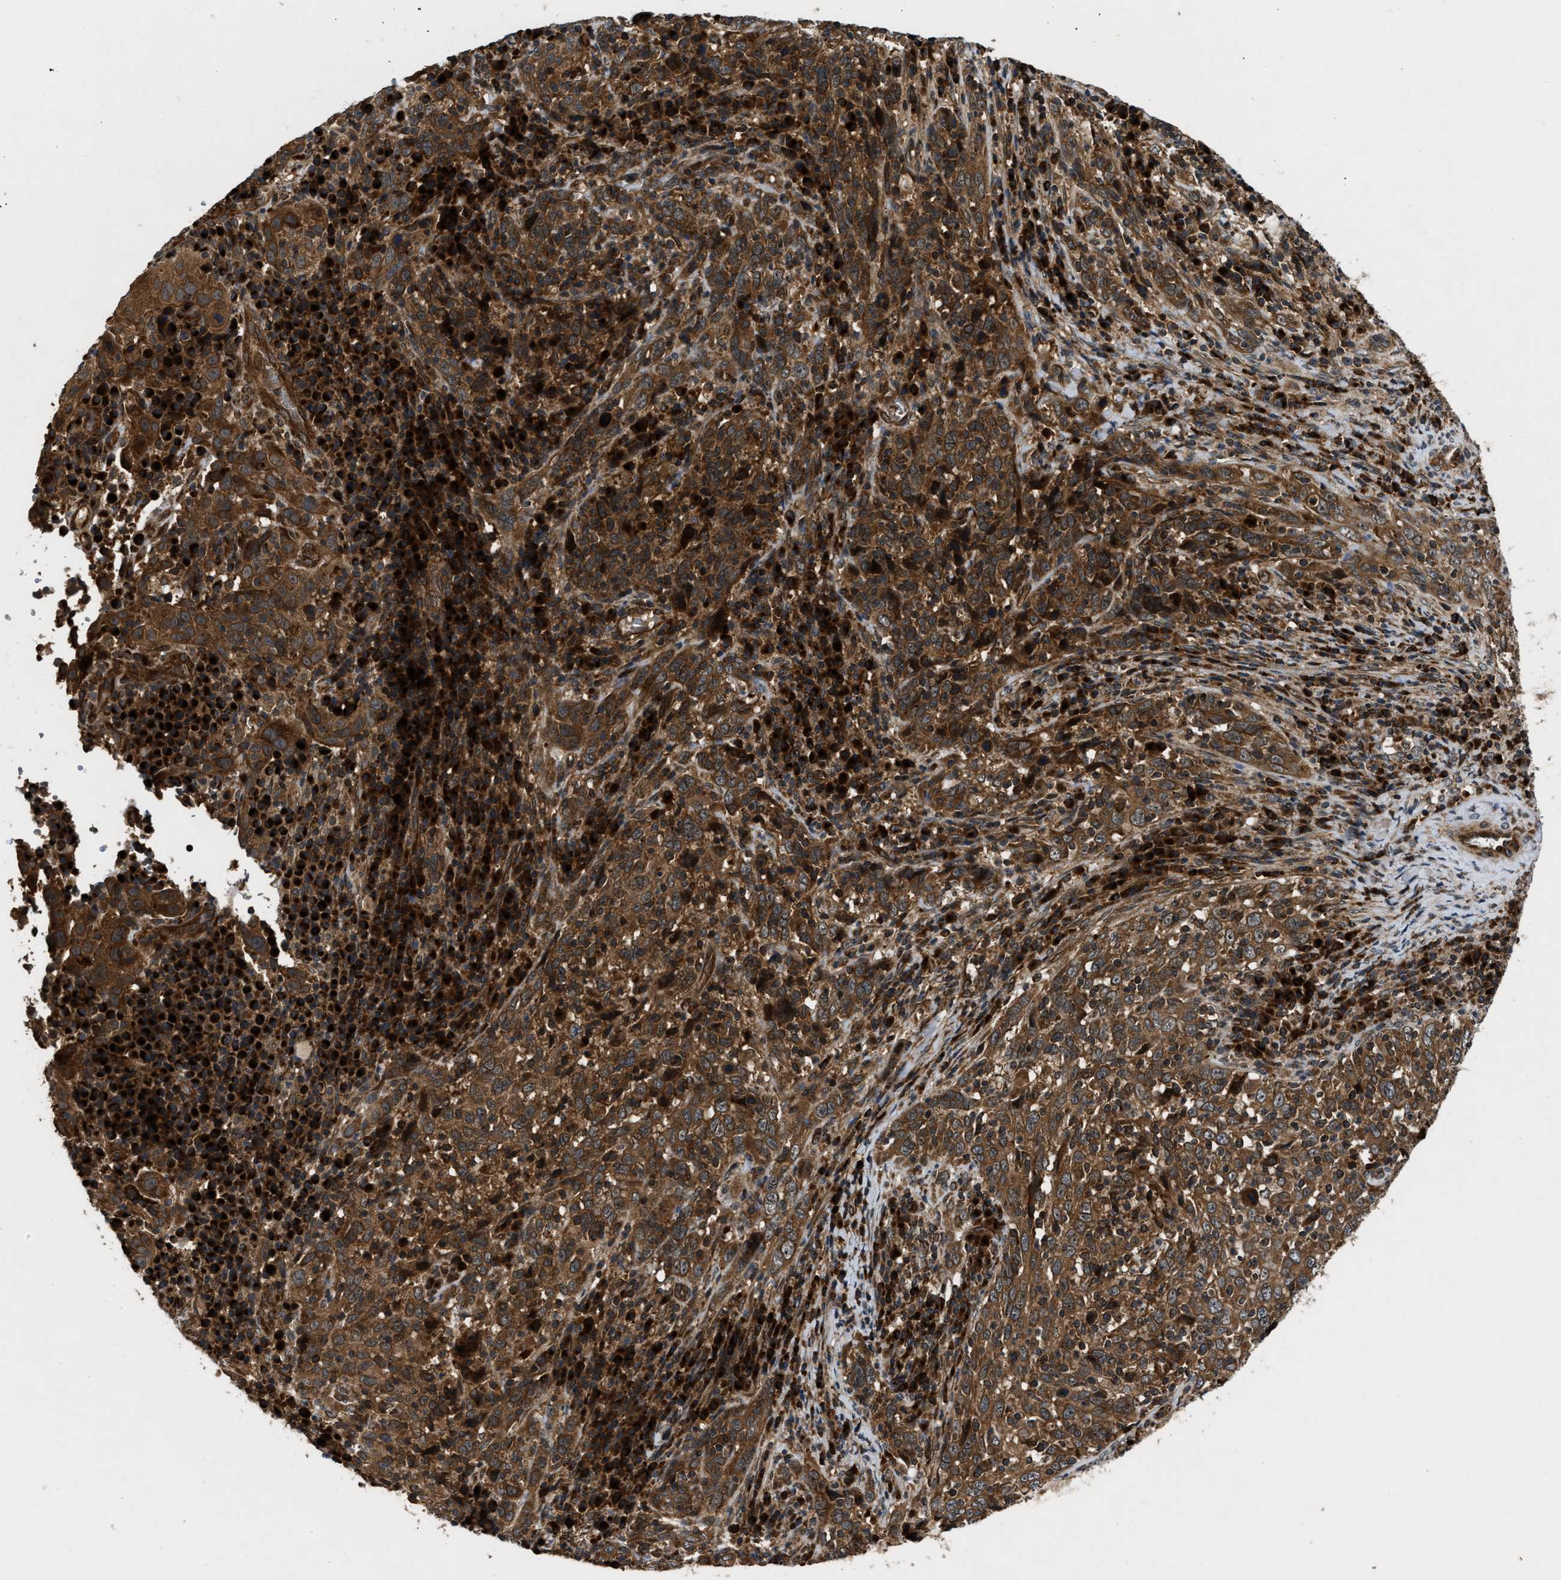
{"staining": {"intensity": "strong", "quantity": ">75%", "location": "cytoplasmic/membranous"}, "tissue": "cervical cancer", "cell_type": "Tumor cells", "image_type": "cancer", "snomed": [{"axis": "morphology", "description": "Squamous cell carcinoma, NOS"}, {"axis": "topography", "description": "Cervix"}], "caption": "Immunohistochemistry (IHC) (DAB) staining of human cervical cancer reveals strong cytoplasmic/membranous protein expression in about >75% of tumor cells.", "gene": "PNPLA8", "patient": {"sex": "female", "age": 46}}